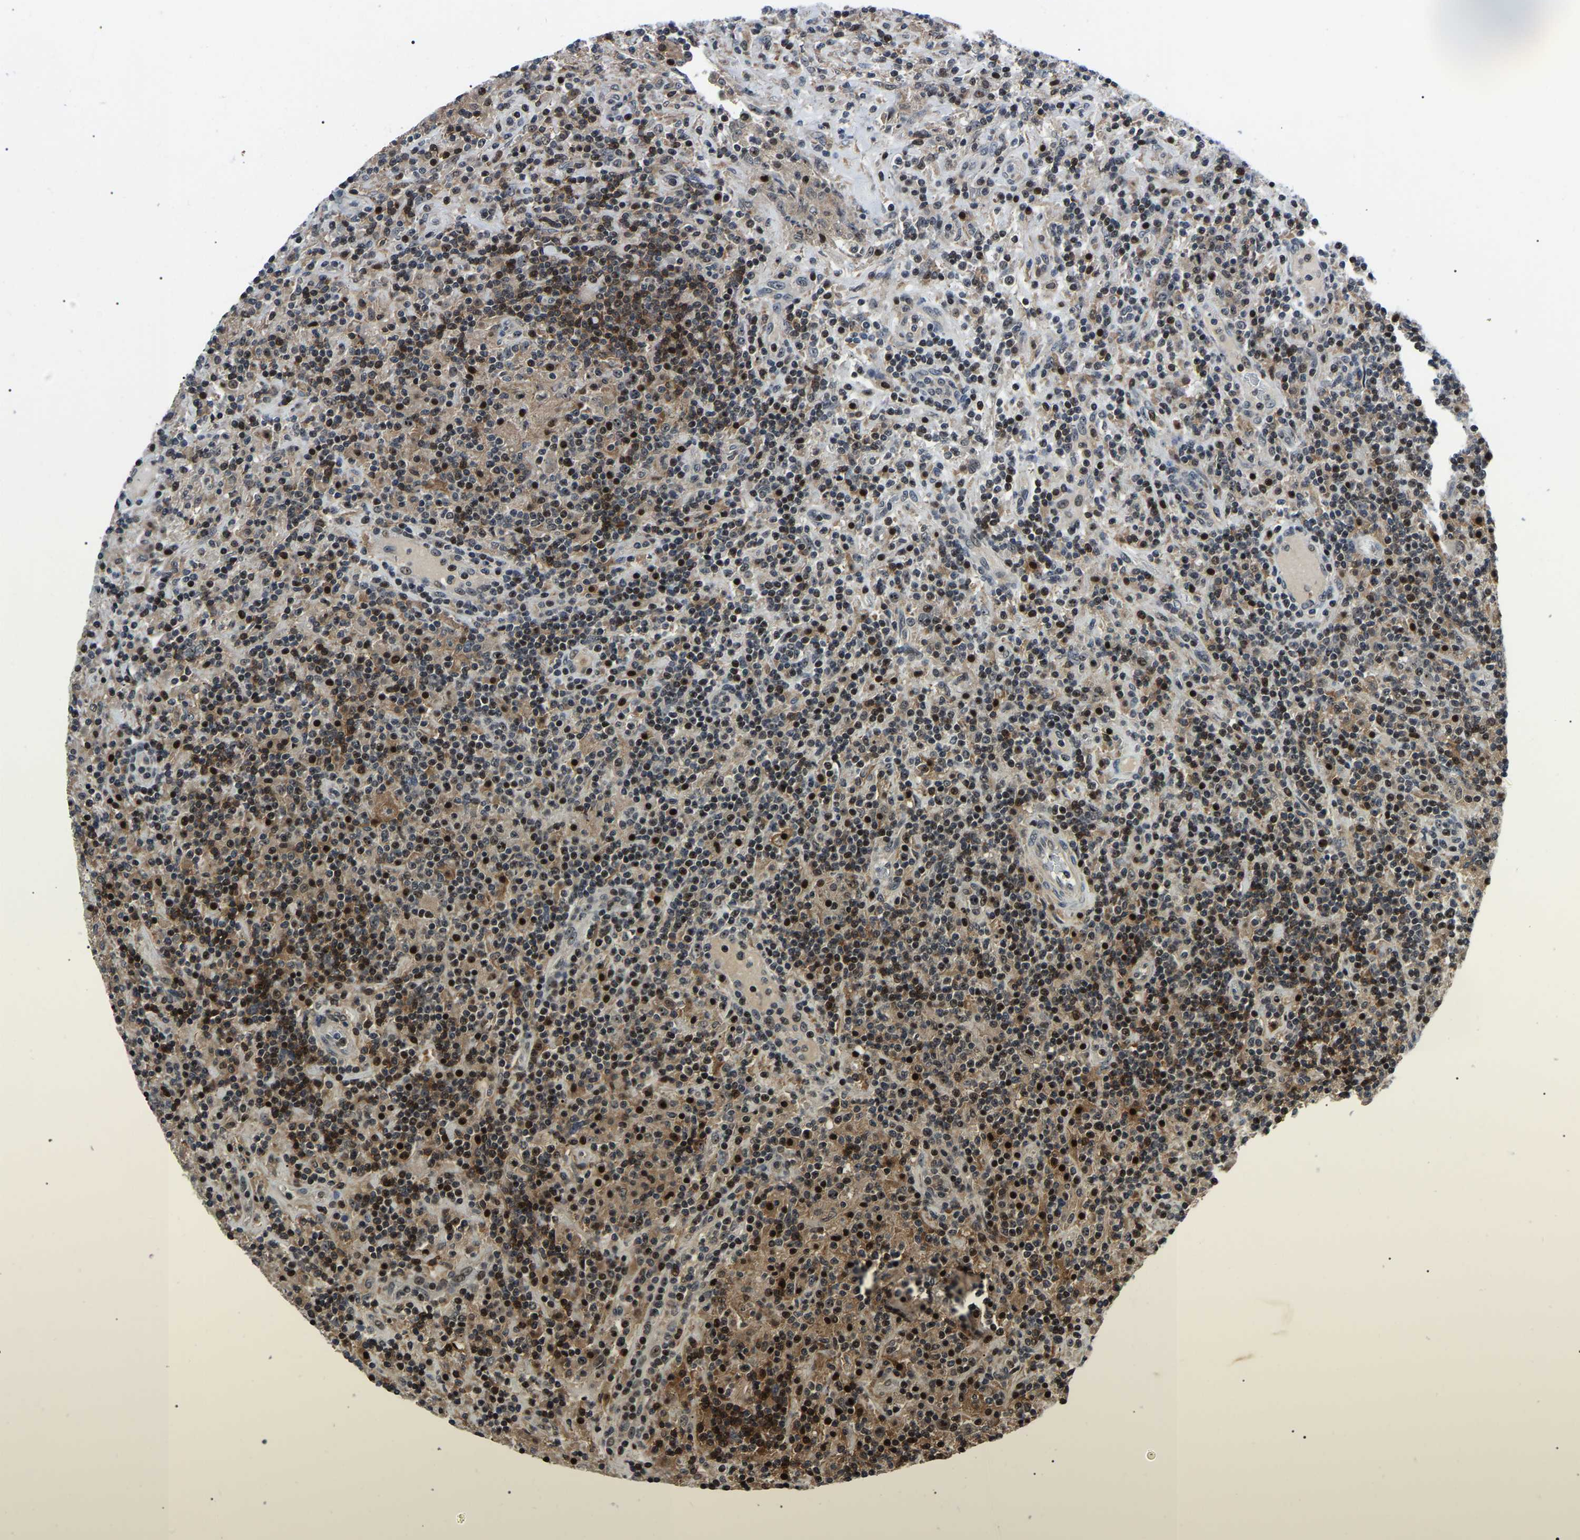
{"staining": {"intensity": "strong", "quantity": "25%-75%", "location": "cytoplasmic/membranous,nuclear"}, "tissue": "lymphoma", "cell_type": "Tumor cells", "image_type": "cancer", "snomed": [{"axis": "morphology", "description": "Hodgkin's disease, NOS"}, {"axis": "topography", "description": "Lymph node"}], "caption": "DAB immunohistochemical staining of human lymphoma exhibits strong cytoplasmic/membranous and nuclear protein staining in about 25%-75% of tumor cells. (DAB (3,3'-diaminobenzidine) IHC with brightfield microscopy, high magnification).", "gene": "RRP1B", "patient": {"sex": "male", "age": 70}}